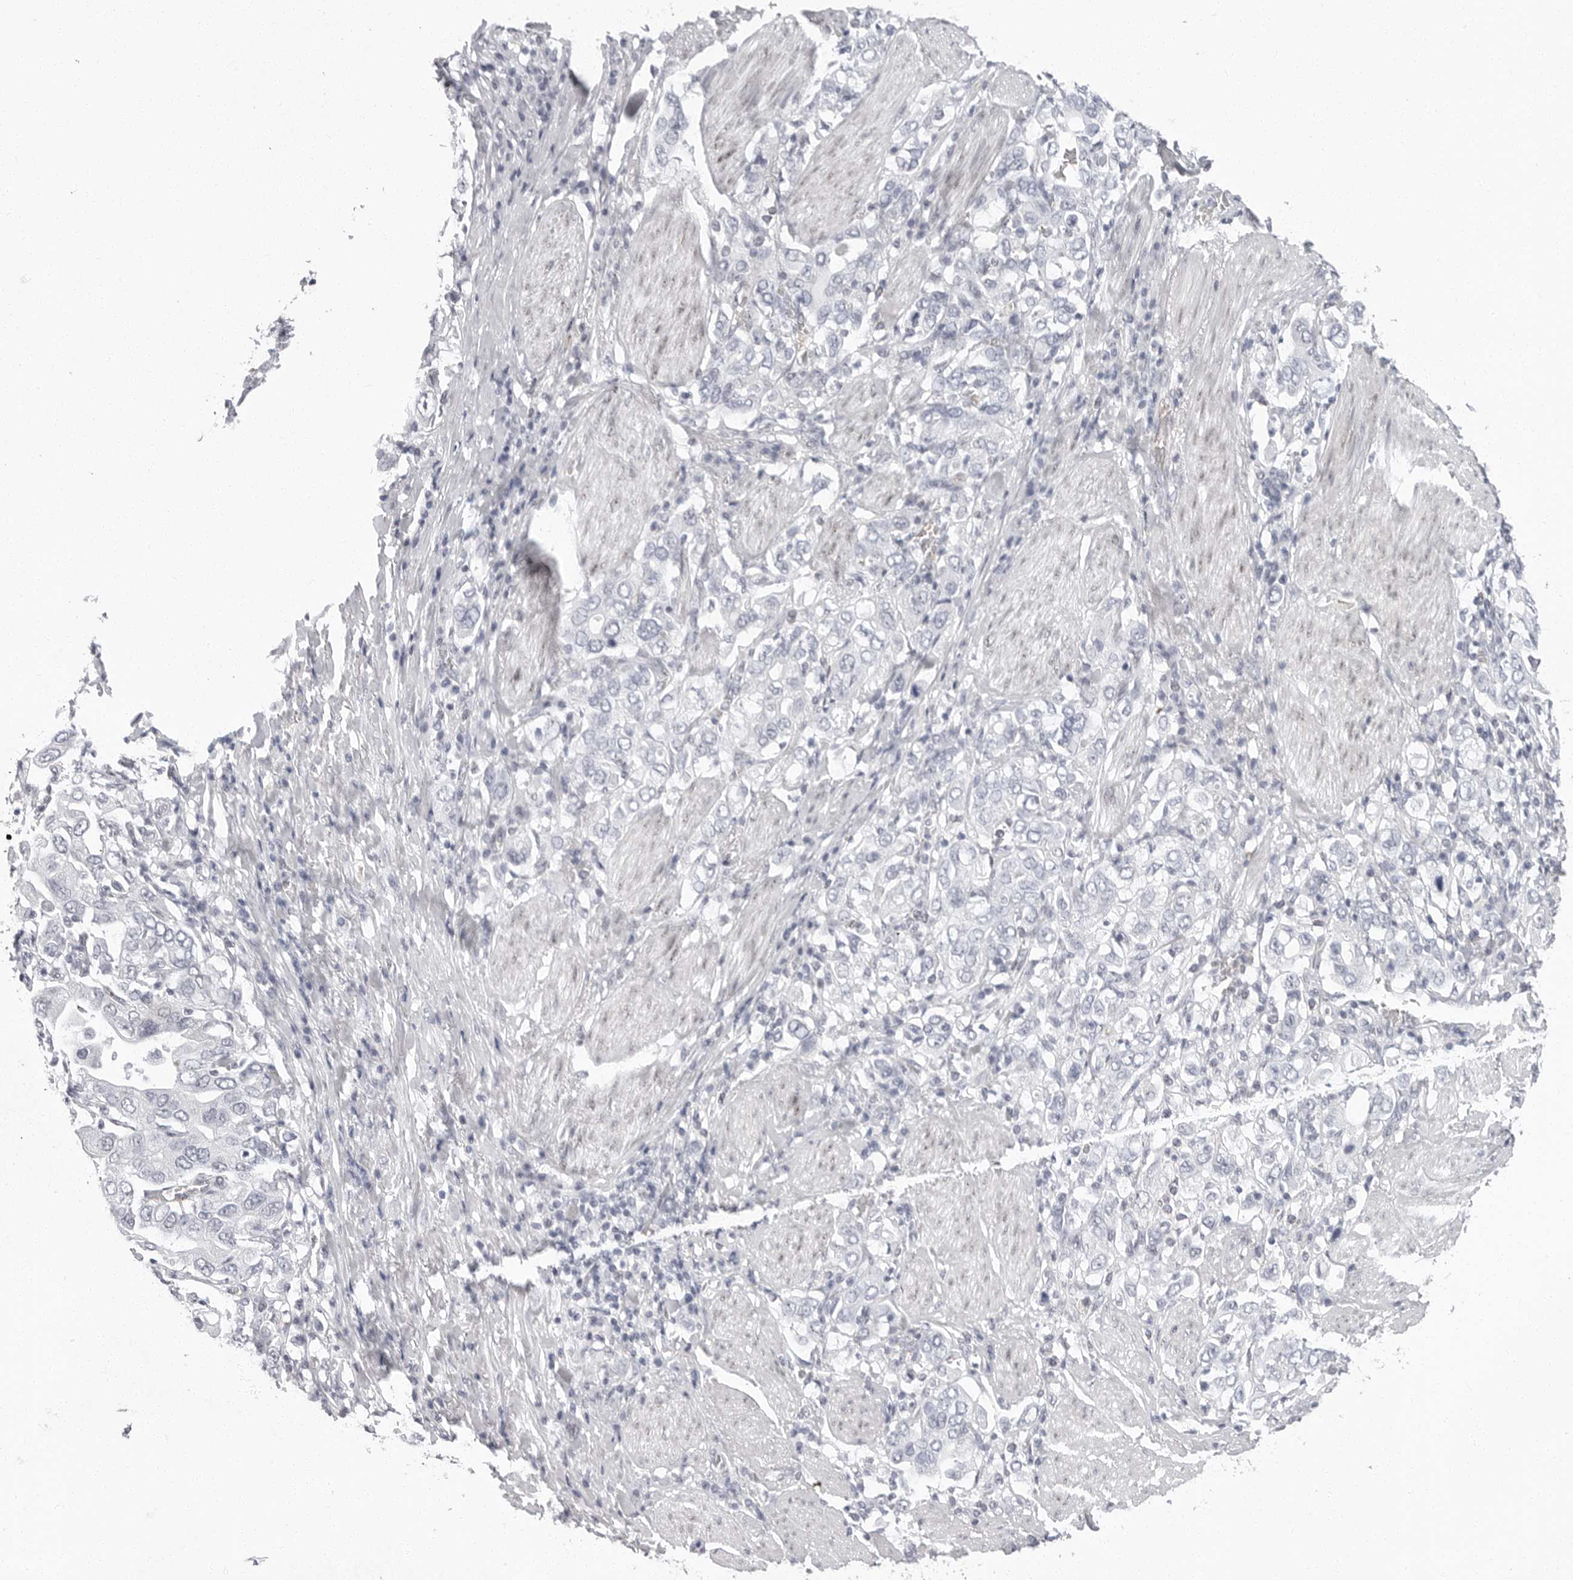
{"staining": {"intensity": "negative", "quantity": "none", "location": "none"}, "tissue": "stomach cancer", "cell_type": "Tumor cells", "image_type": "cancer", "snomed": [{"axis": "morphology", "description": "Adenocarcinoma, NOS"}, {"axis": "topography", "description": "Stomach, upper"}], "caption": "An immunohistochemistry (IHC) image of stomach cancer is shown. There is no staining in tumor cells of stomach cancer.", "gene": "VEZF1", "patient": {"sex": "male", "age": 62}}